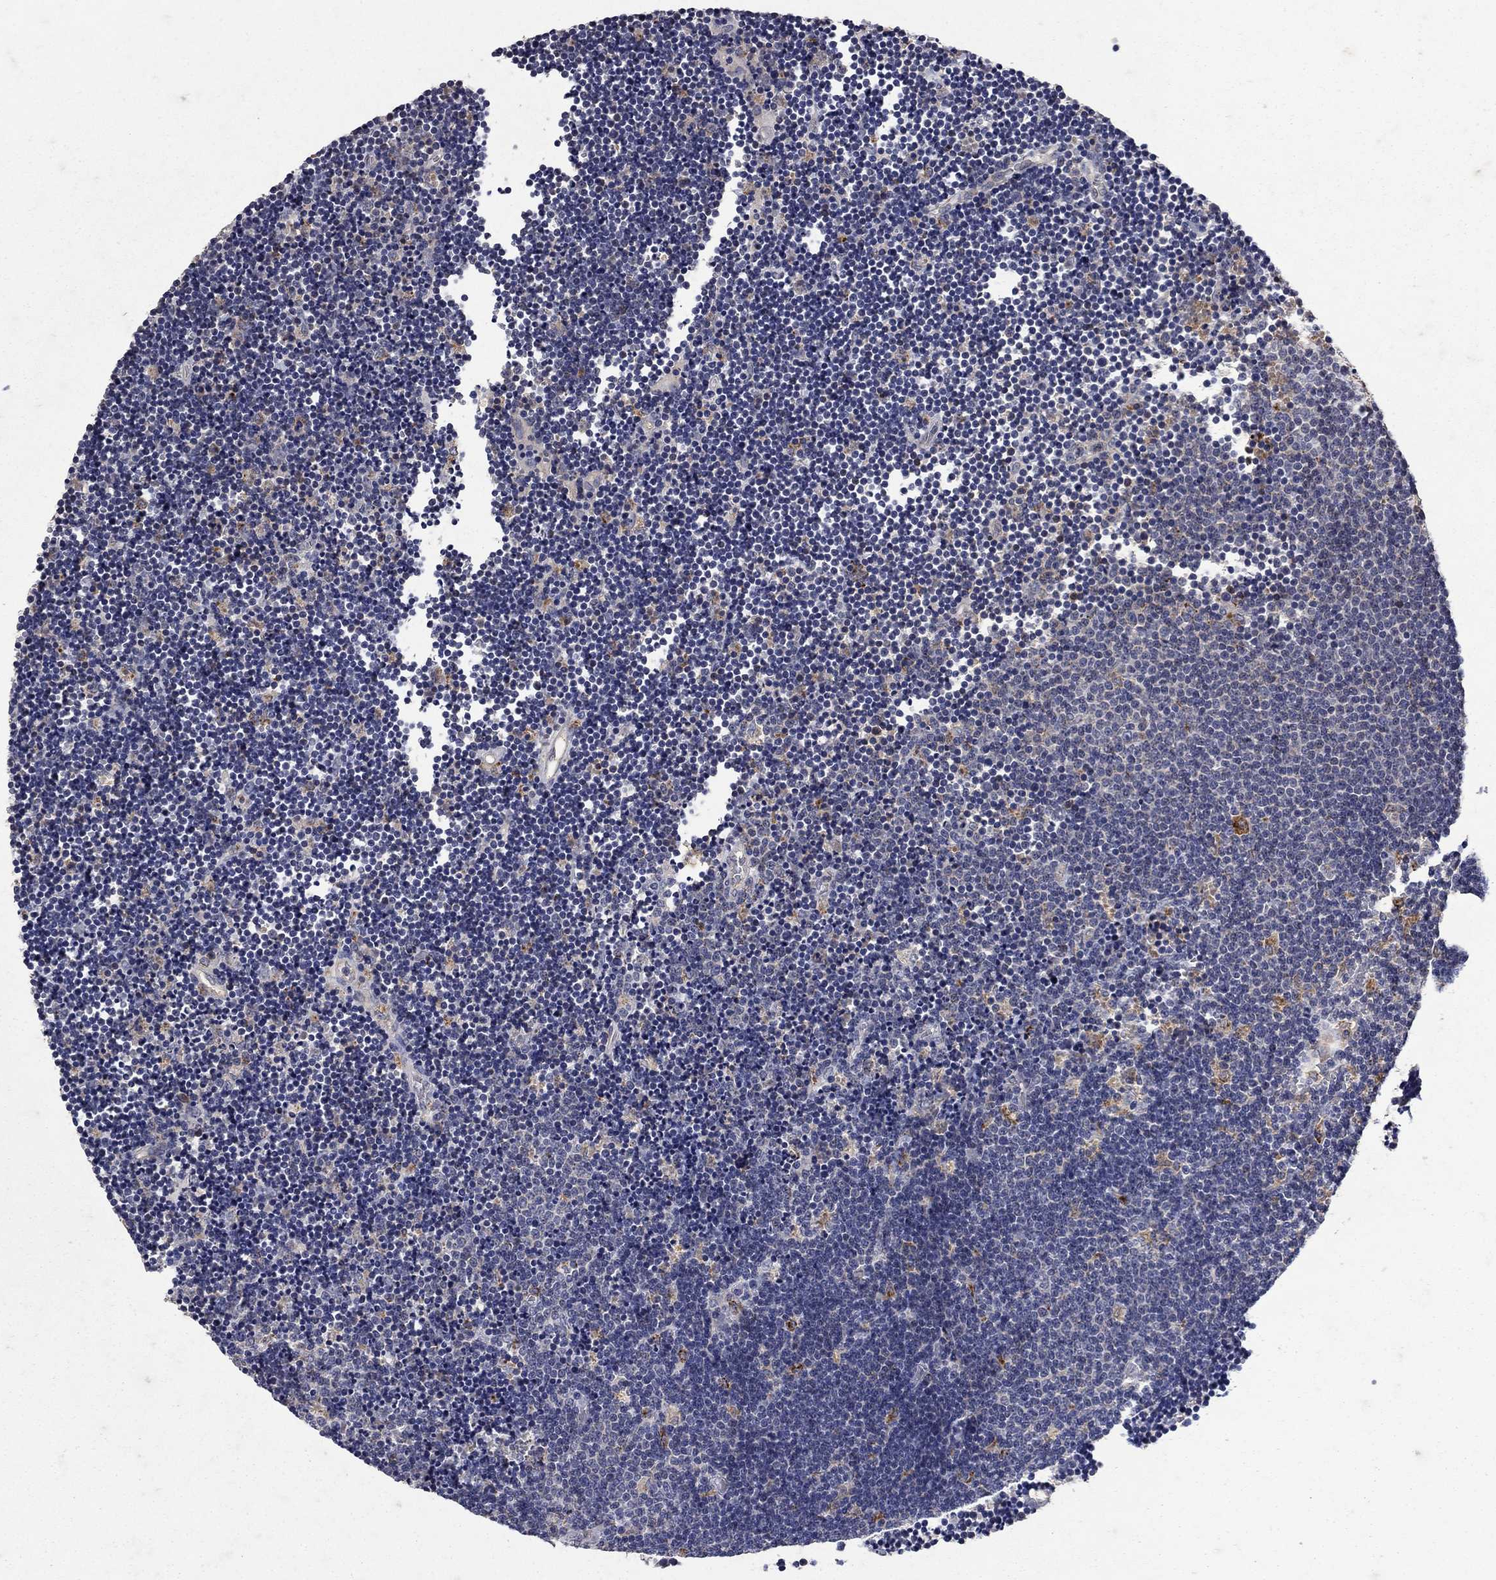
{"staining": {"intensity": "negative", "quantity": "none", "location": "none"}, "tissue": "lymphoma", "cell_type": "Tumor cells", "image_type": "cancer", "snomed": [{"axis": "morphology", "description": "Malignant lymphoma, non-Hodgkin's type, Low grade"}, {"axis": "topography", "description": "Brain"}], "caption": "Immunohistochemical staining of human low-grade malignant lymphoma, non-Hodgkin's type shows no significant expression in tumor cells.", "gene": "NPC2", "patient": {"sex": "female", "age": 66}}